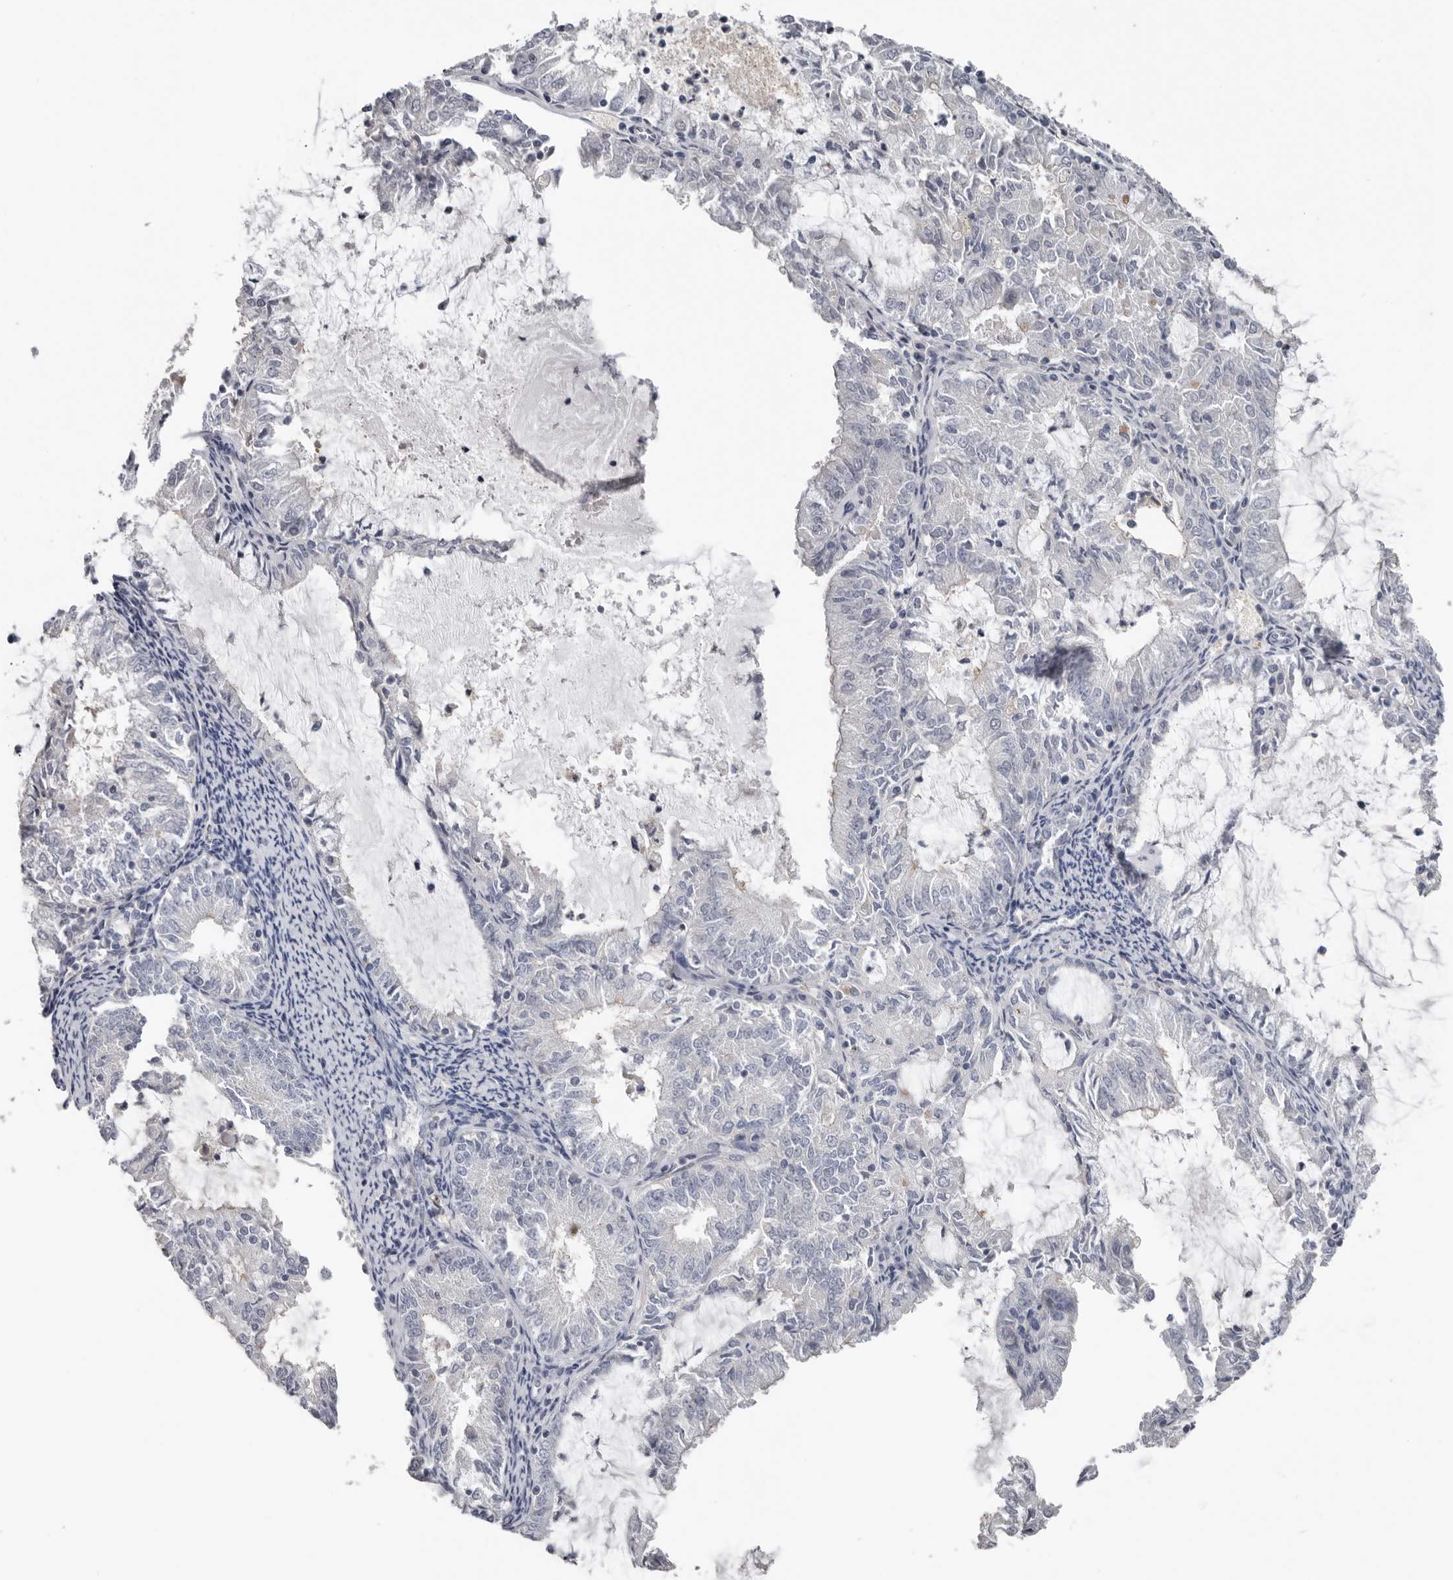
{"staining": {"intensity": "negative", "quantity": "none", "location": "none"}, "tissue": "endometrial cancer", "cell_type": "Tumor cells", "image_type": "cancer", "snomed": [{"axis": "morphology", "description": "Adenocarcinoma, NOS"}, {"axis": "topography", "description": "Endometrium"}], "caption": "This is a histopathology image of immunohistochemistry (IHC) staining of adenocarcinoma (endometrial), which shows no staining in tumor cells. (IHC, brightfield microscopy, high magnification).", "gene": "FABP7", "patient": {"sex": "female", "age": 57}}